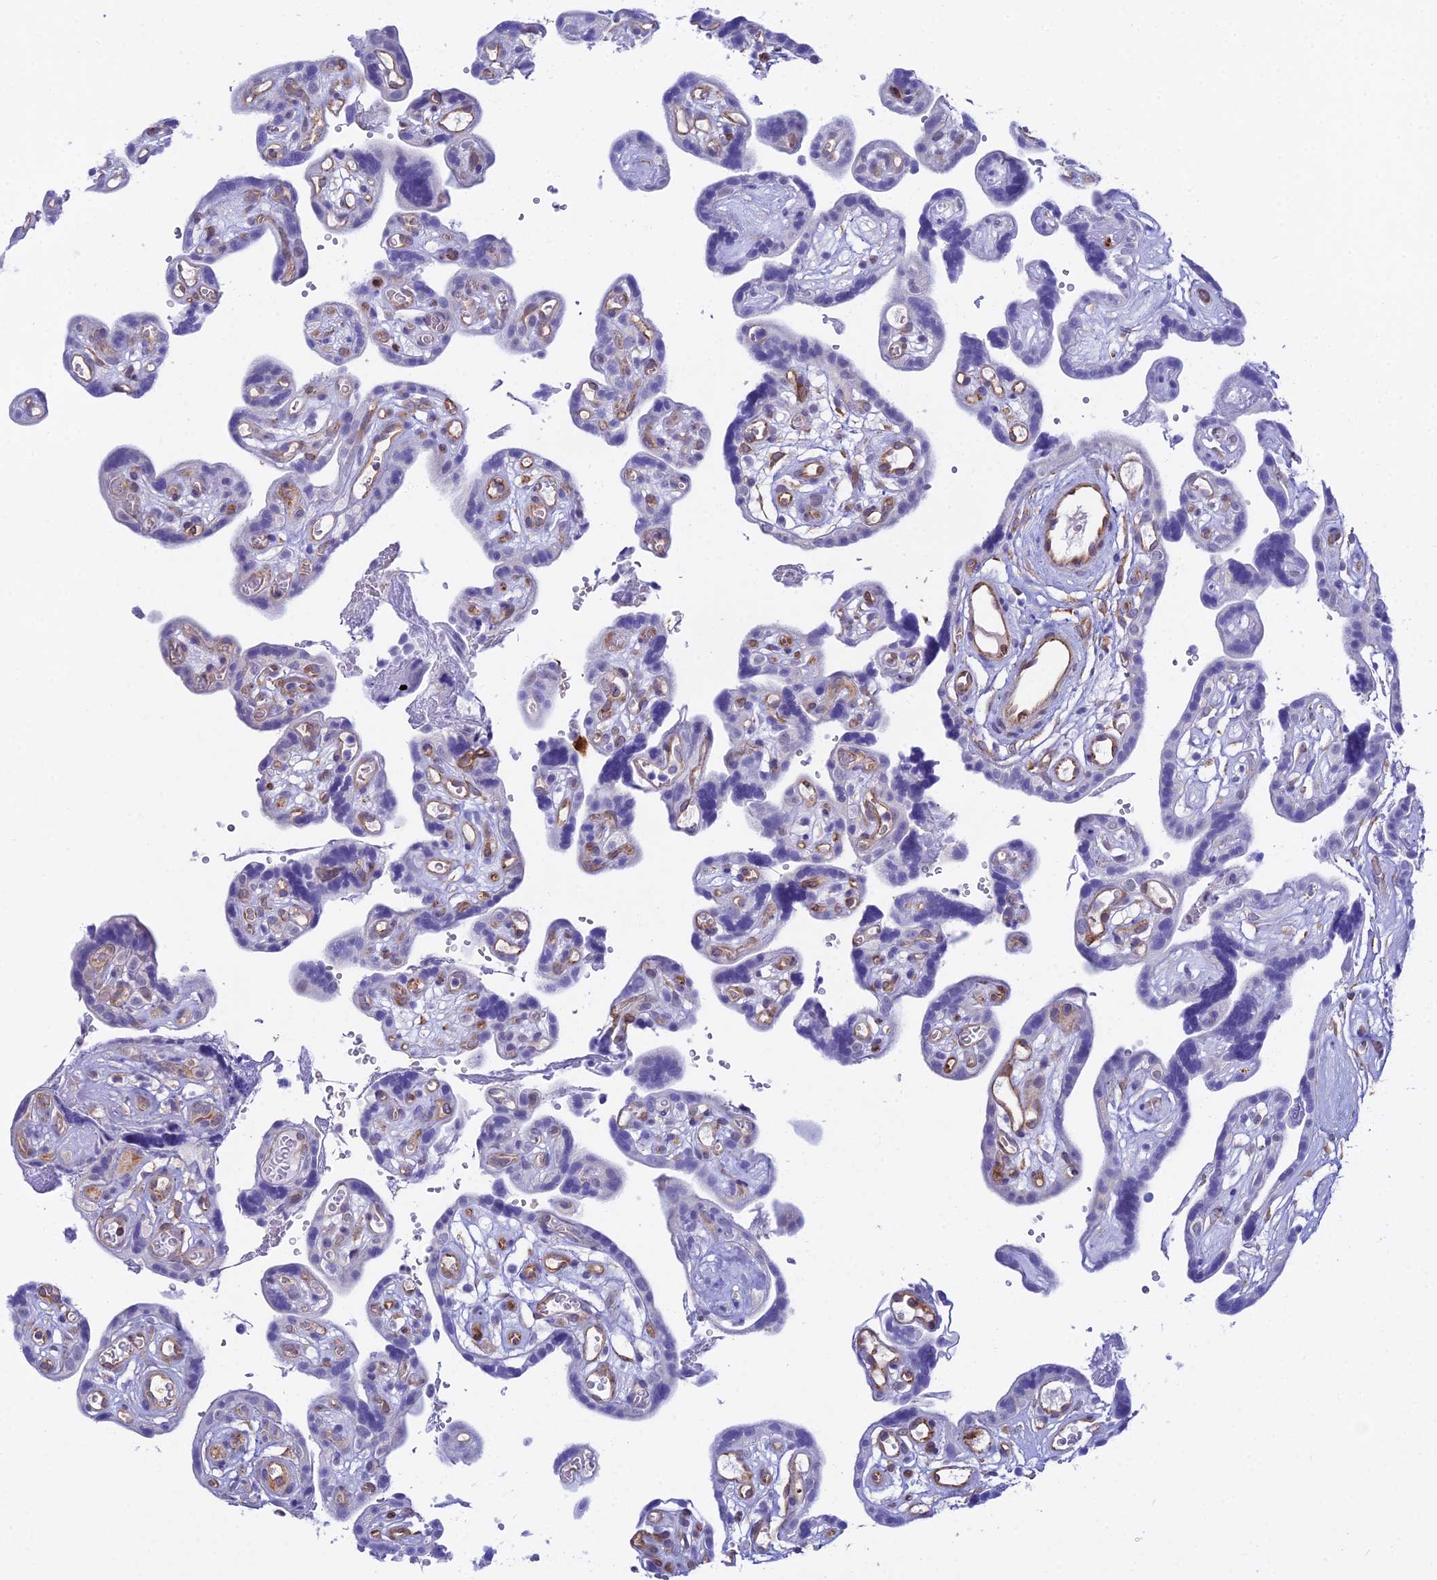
{"staining": {"intensity": "strong", "quantity": ">75%", "location": "cytoplasmic/membranous"}, "tissue": "placenta", "cell_type": "Decidual cells", "image_type": "normal", "snomed": [{"axis": "morphology", "description": "Normal tissue, NOS"}, {"axis": "topography", "description": "Placenta"}], "caption": "Placenta stained with a brown dye displays strong cytoplasmic/membranous positive positivity in approximately >75% of decidual cells.", "gene": "MXRA7", "patient": {"sex": "female", "age": 30}}